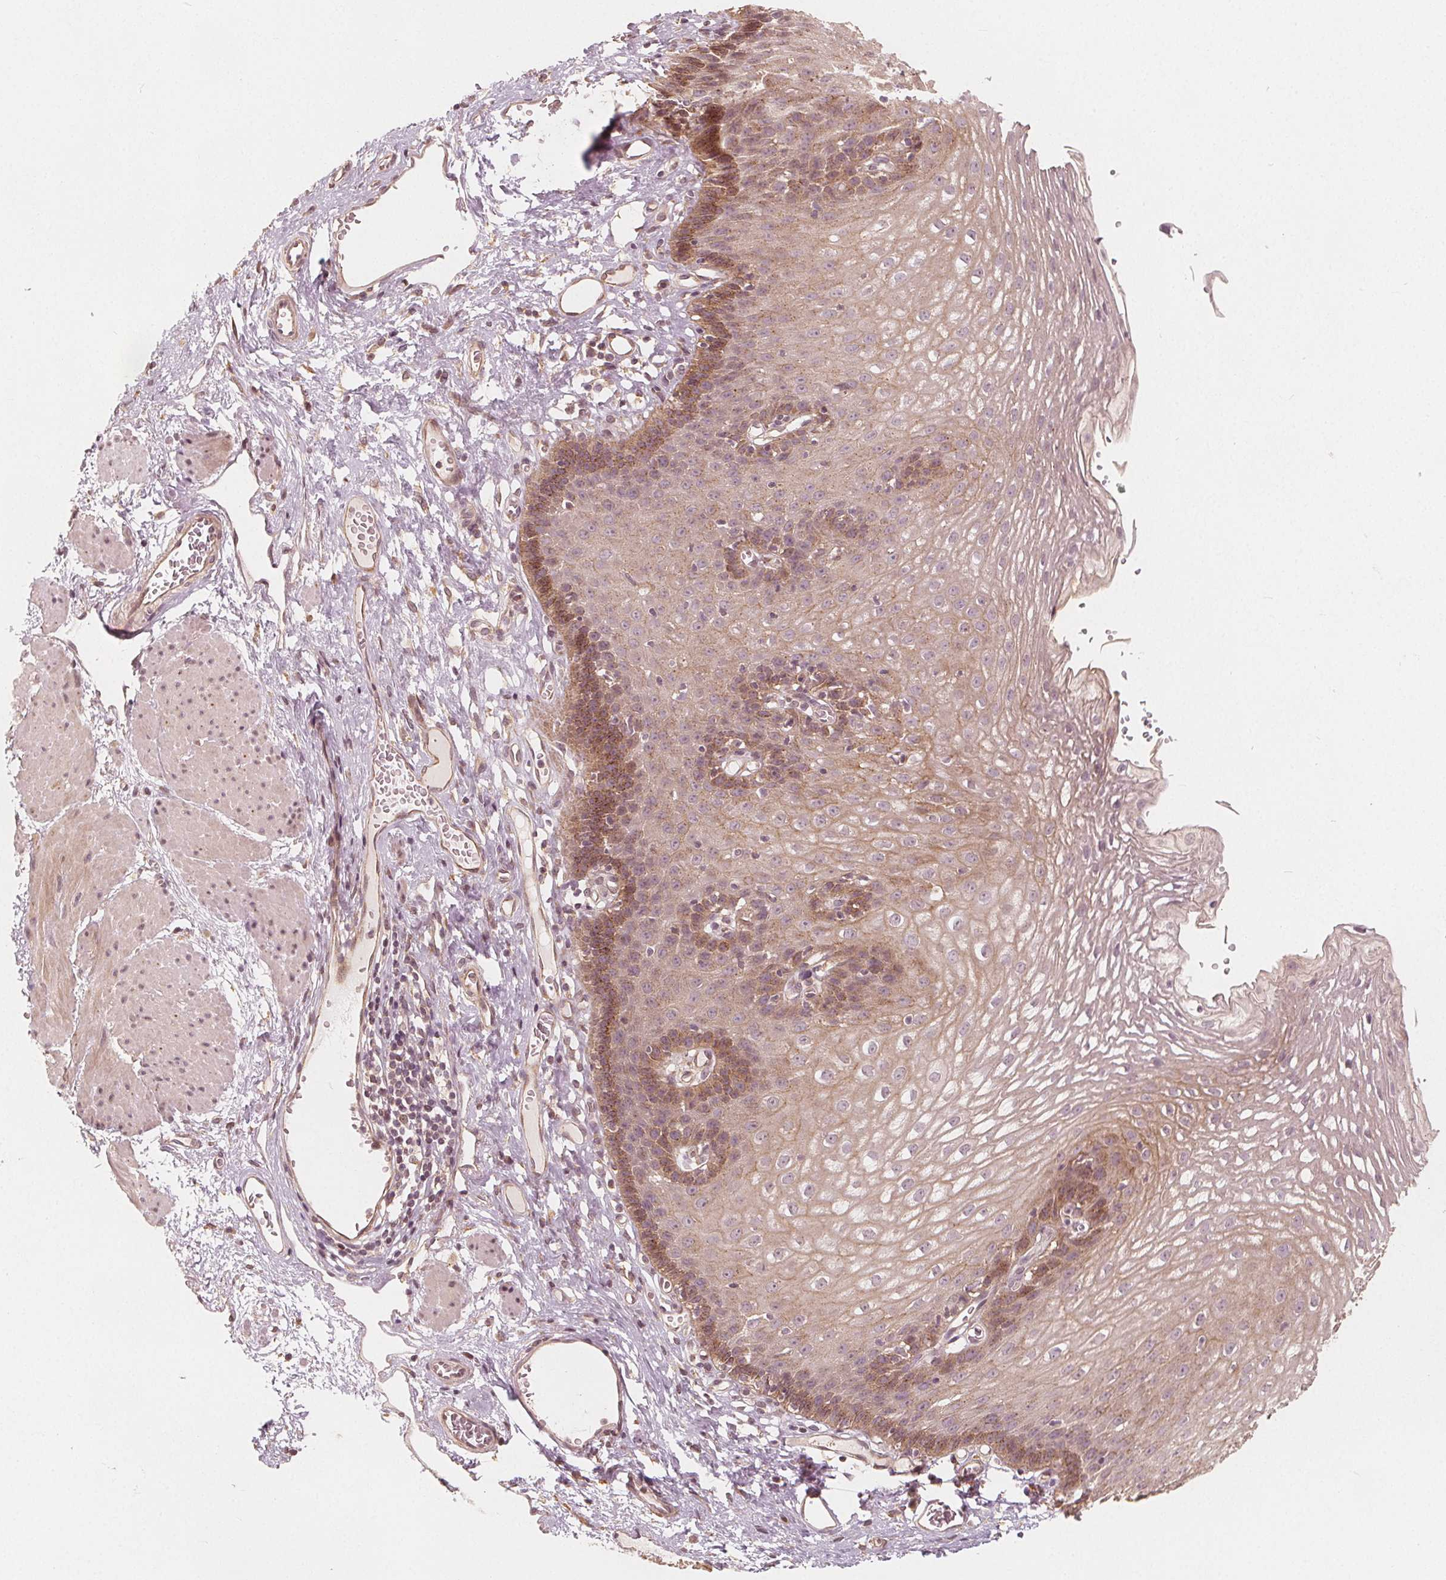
{"staining": {"intensity": "moderate", "quantity": "25%-75%", "location": "cytoplasmic/membranous"}, "tissue": "esophagus", "cell_type": "Squamous epithelial cells", "image_type": "normal", "snomed": [{"axis": "morphology", "description": "Normal tissue, NOS"}, {"axis": "topography", "description": "Esophagus"}], "caption": "Protein analysis of normal esophagus displays moderate cytoplasmic/membranous positivity in approximately 25%-75% of squamous epithelial cells. Using DAB (brown) and hematoxylin (blue) stains, captured at high magnification using brightfield microscopy.", "gene": "SNX12", "patient": {"sex": "male", "age": 72}}